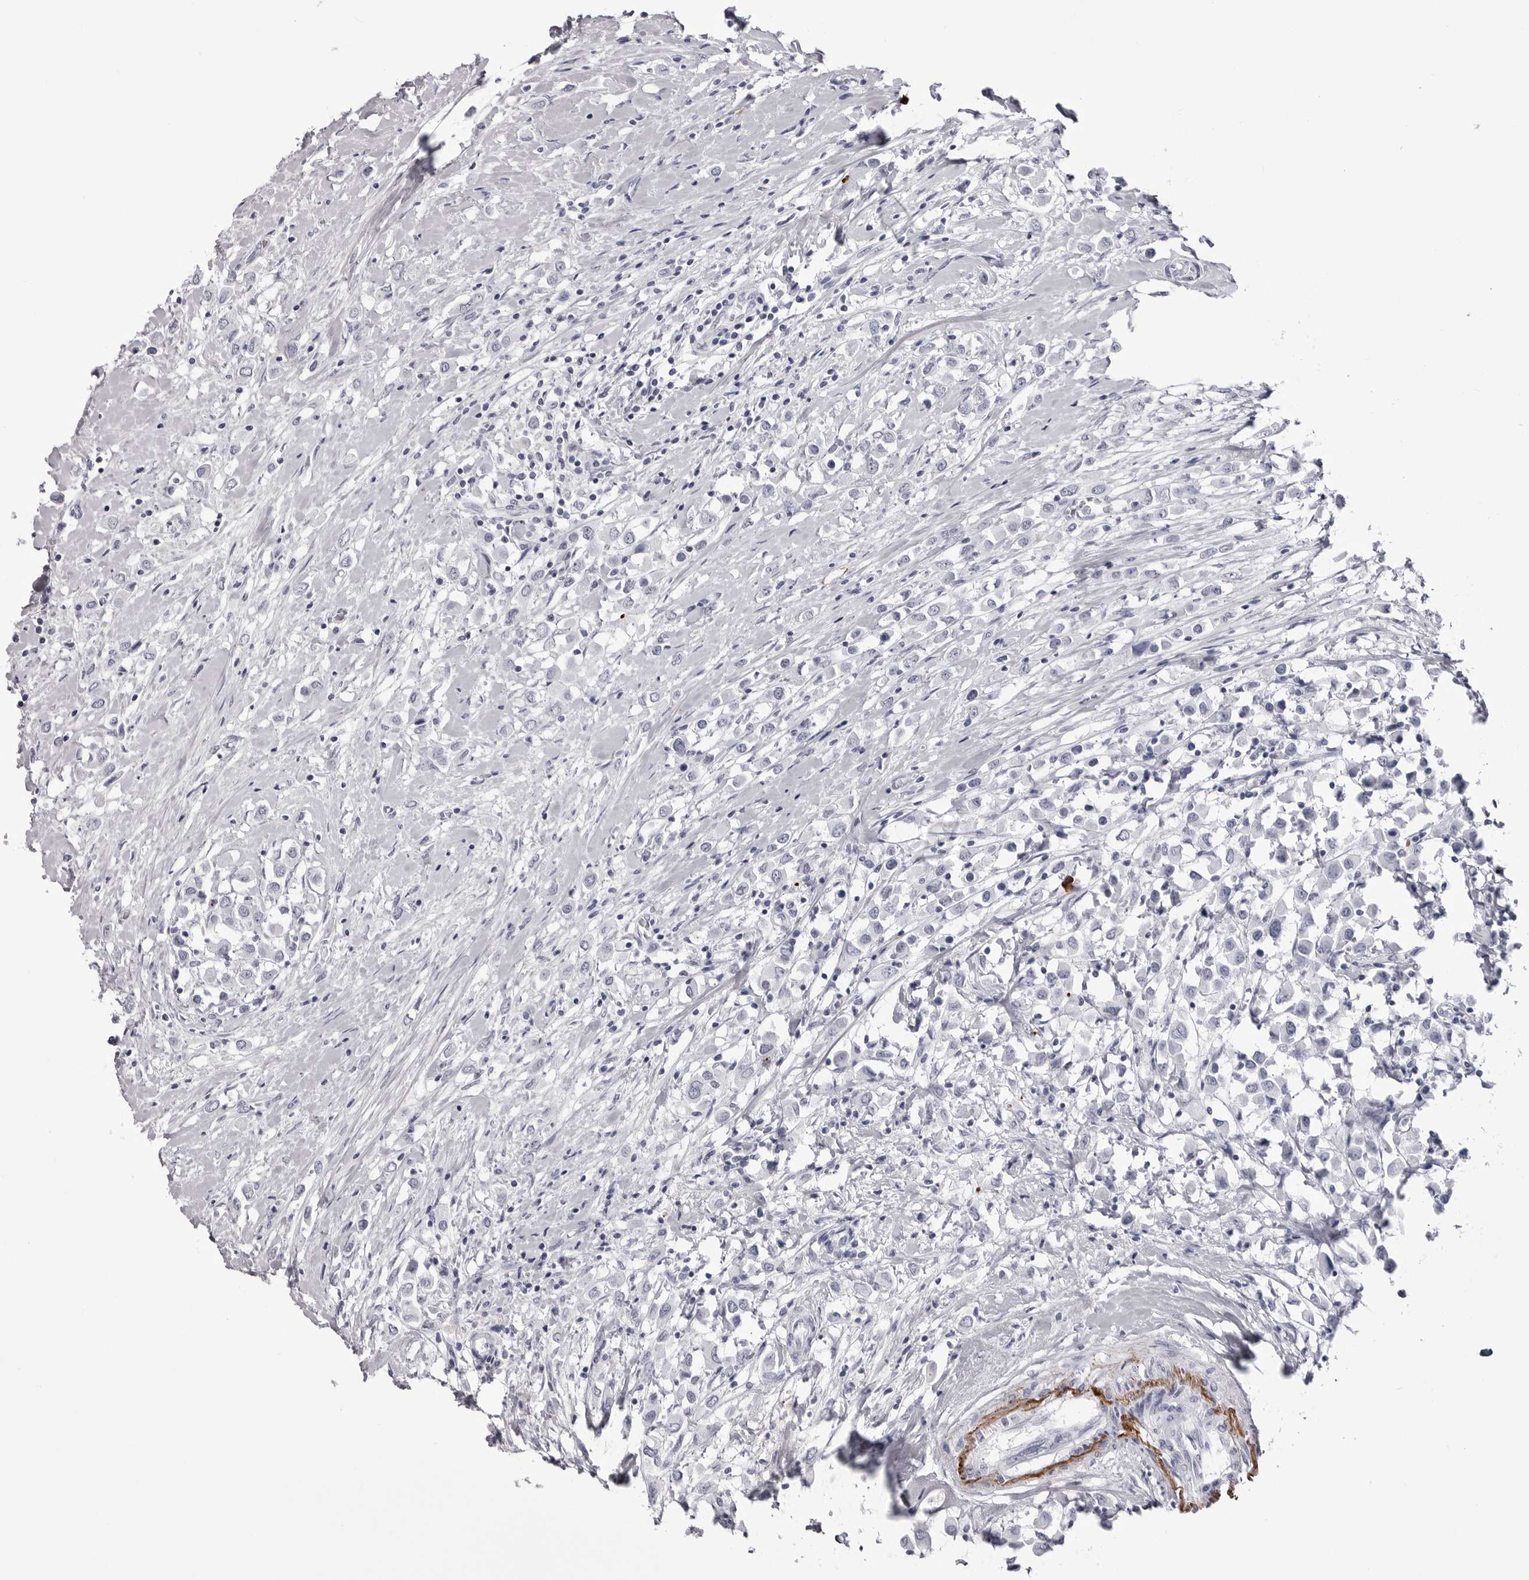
{"staining": {"intensity": "negative", "quantity": "none", "location": "none"}, "tissue": "breast cancer", "cell_type": "Tumor cells", "image_type": "cancer", "snomed": [{"axis": "morphology", "description": "Duct carcinoma"}, {"axis": "topography", "description": "Breast"}], "caption": "Invasive ductal carcinoma (breast) stained for a protein using IHC reveals no positivity tumor cells.", "gene": "COL26A1", "patient": {"sex": "female", "age": 61}}